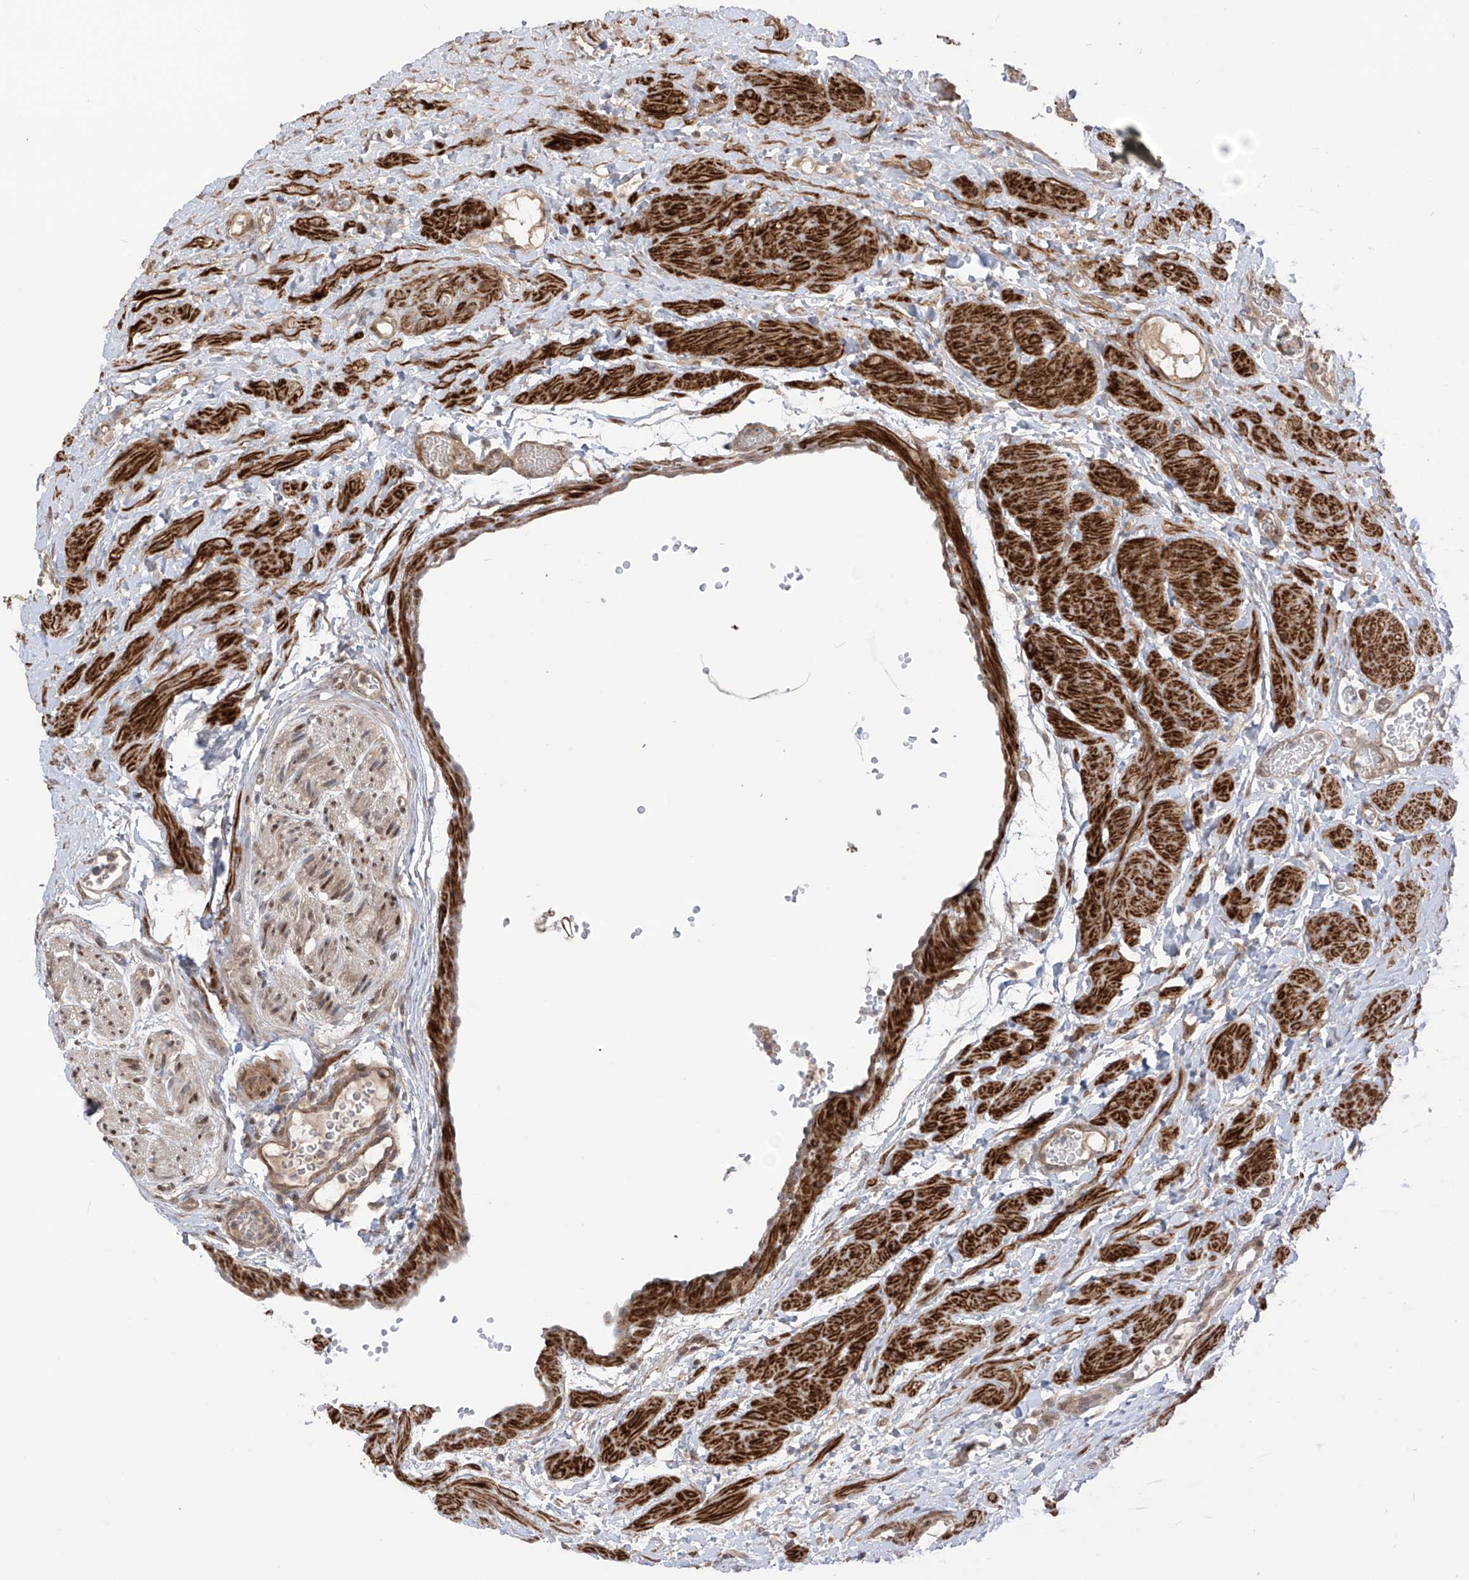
{"staining": {"intensity": "weak", "quantity": "25%-75%", "location": "nuclear"}, "tissue": "ovary", "cell_type": "Ovarian stroma cells", "image_type": "normal", "snomed": [{"axis": "morphology", "description": "Normal tissue, NOS"}, {"axis": "morphology", "description": "Cyst, NOS"}, {"axis": "topography", "description": "Ovary"}], "caption": "The immunohistochemical stain labels weak nuclear expression in ovarian stroma cells of benign ovary. Using DAB (brown) and hematoxylin (blue) stains, captured at high magnification using brightfield microscopy.", "gene": "LRRC74A", "patient": {"sex": "female", "age": 33}}